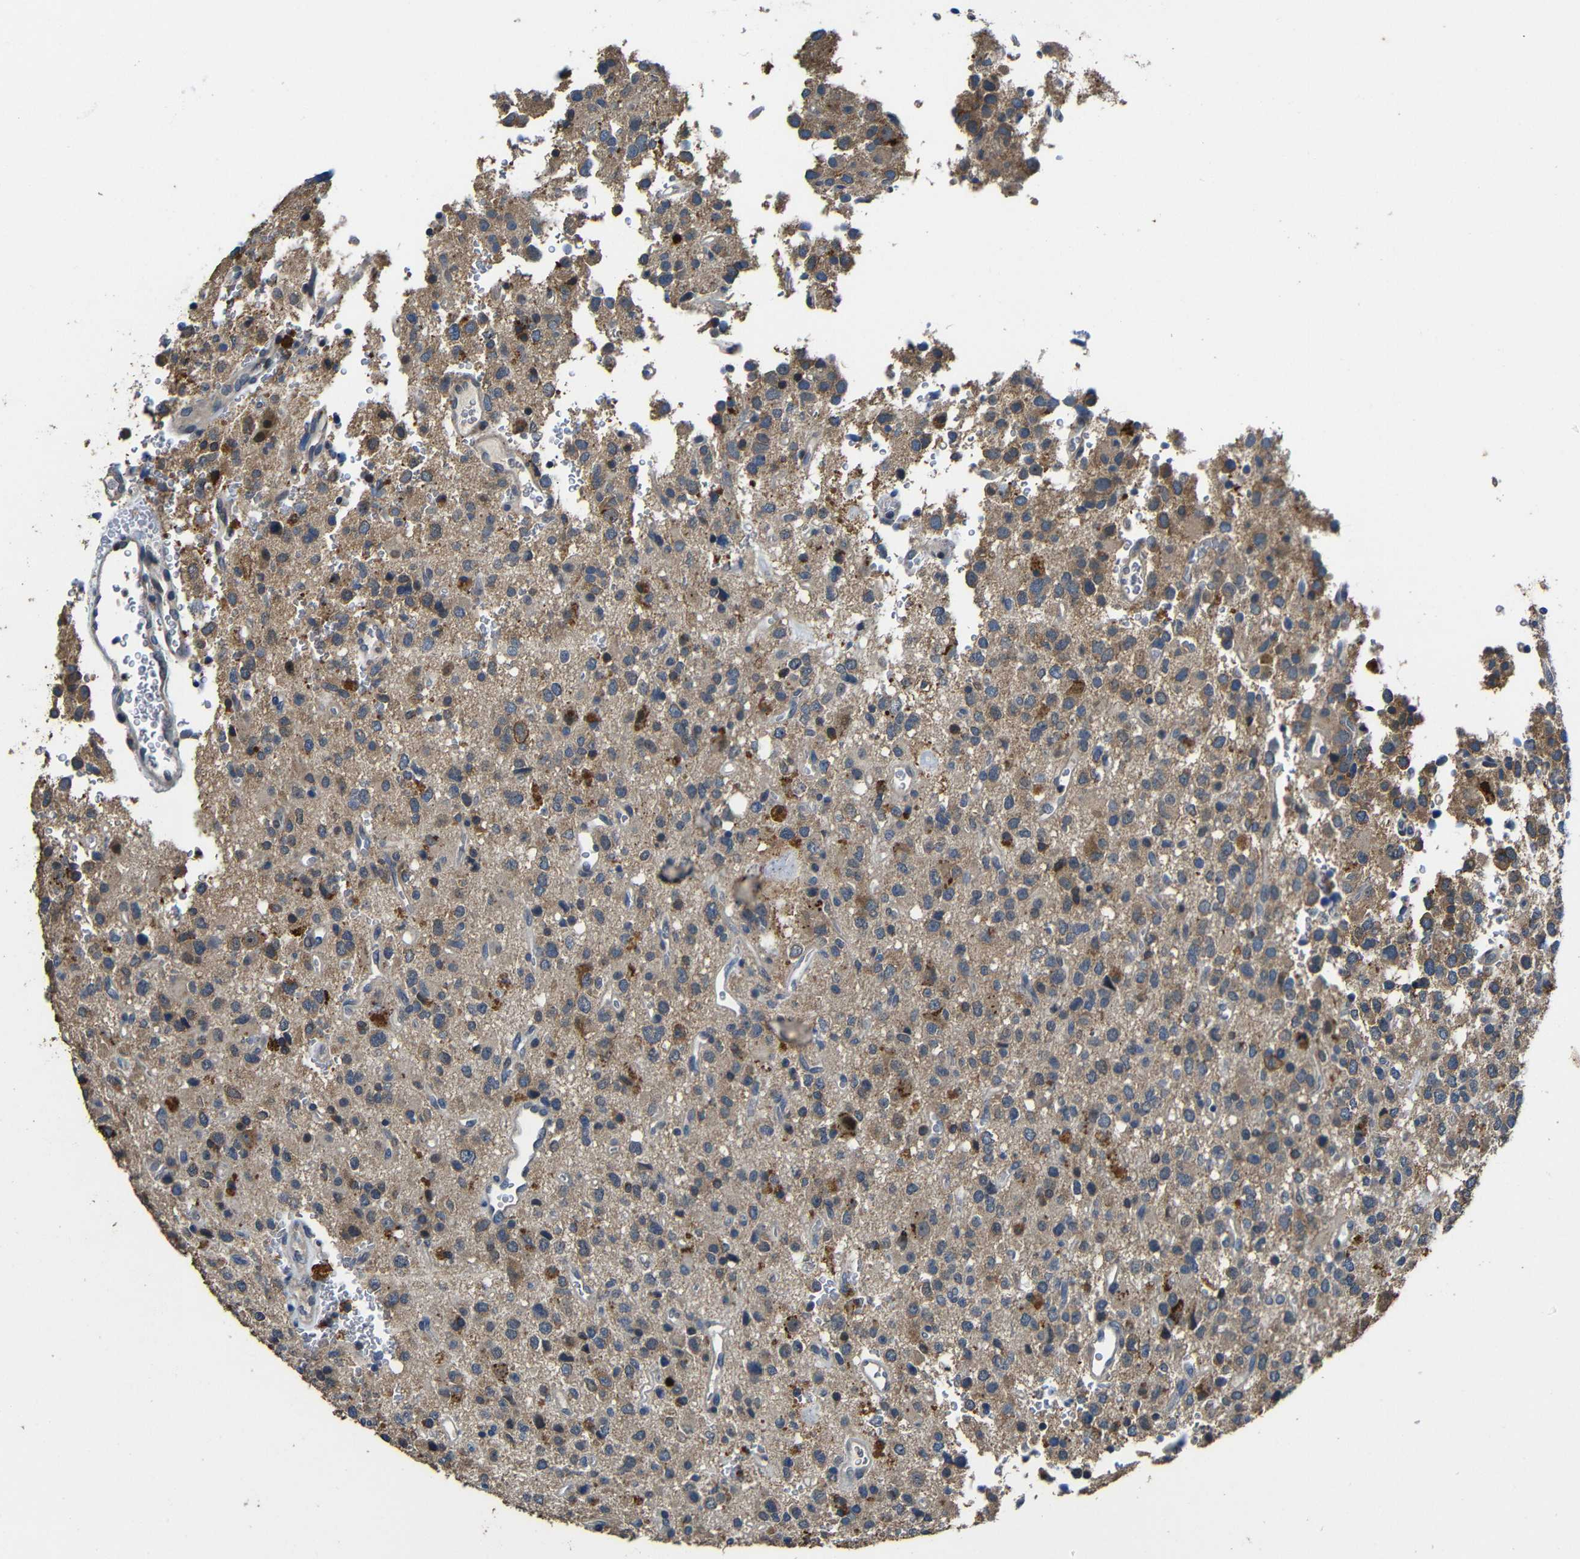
{"staining": {"intensity": "moderate", "quantity": "25%-75%", "location": "cytoplasmic/membranous"}, "tissue": "glioma", "cell_type": "Tumor cells", "image_type": "cancer", "snomed": [{"axis": "morphology", "description": "Glioma, malignant, High grade"}, {"axis": "topography", "description": "Brain"}], "caption": "A brown stain shows moderate cytoplasmic/membranous positivity of a protein in high-grade glioma (malignant) tumor cells. (IHC, brightfield microscopy, high magnification).", "gene": "C6orf89", "patient": {"sex": "male", "age": 47}}